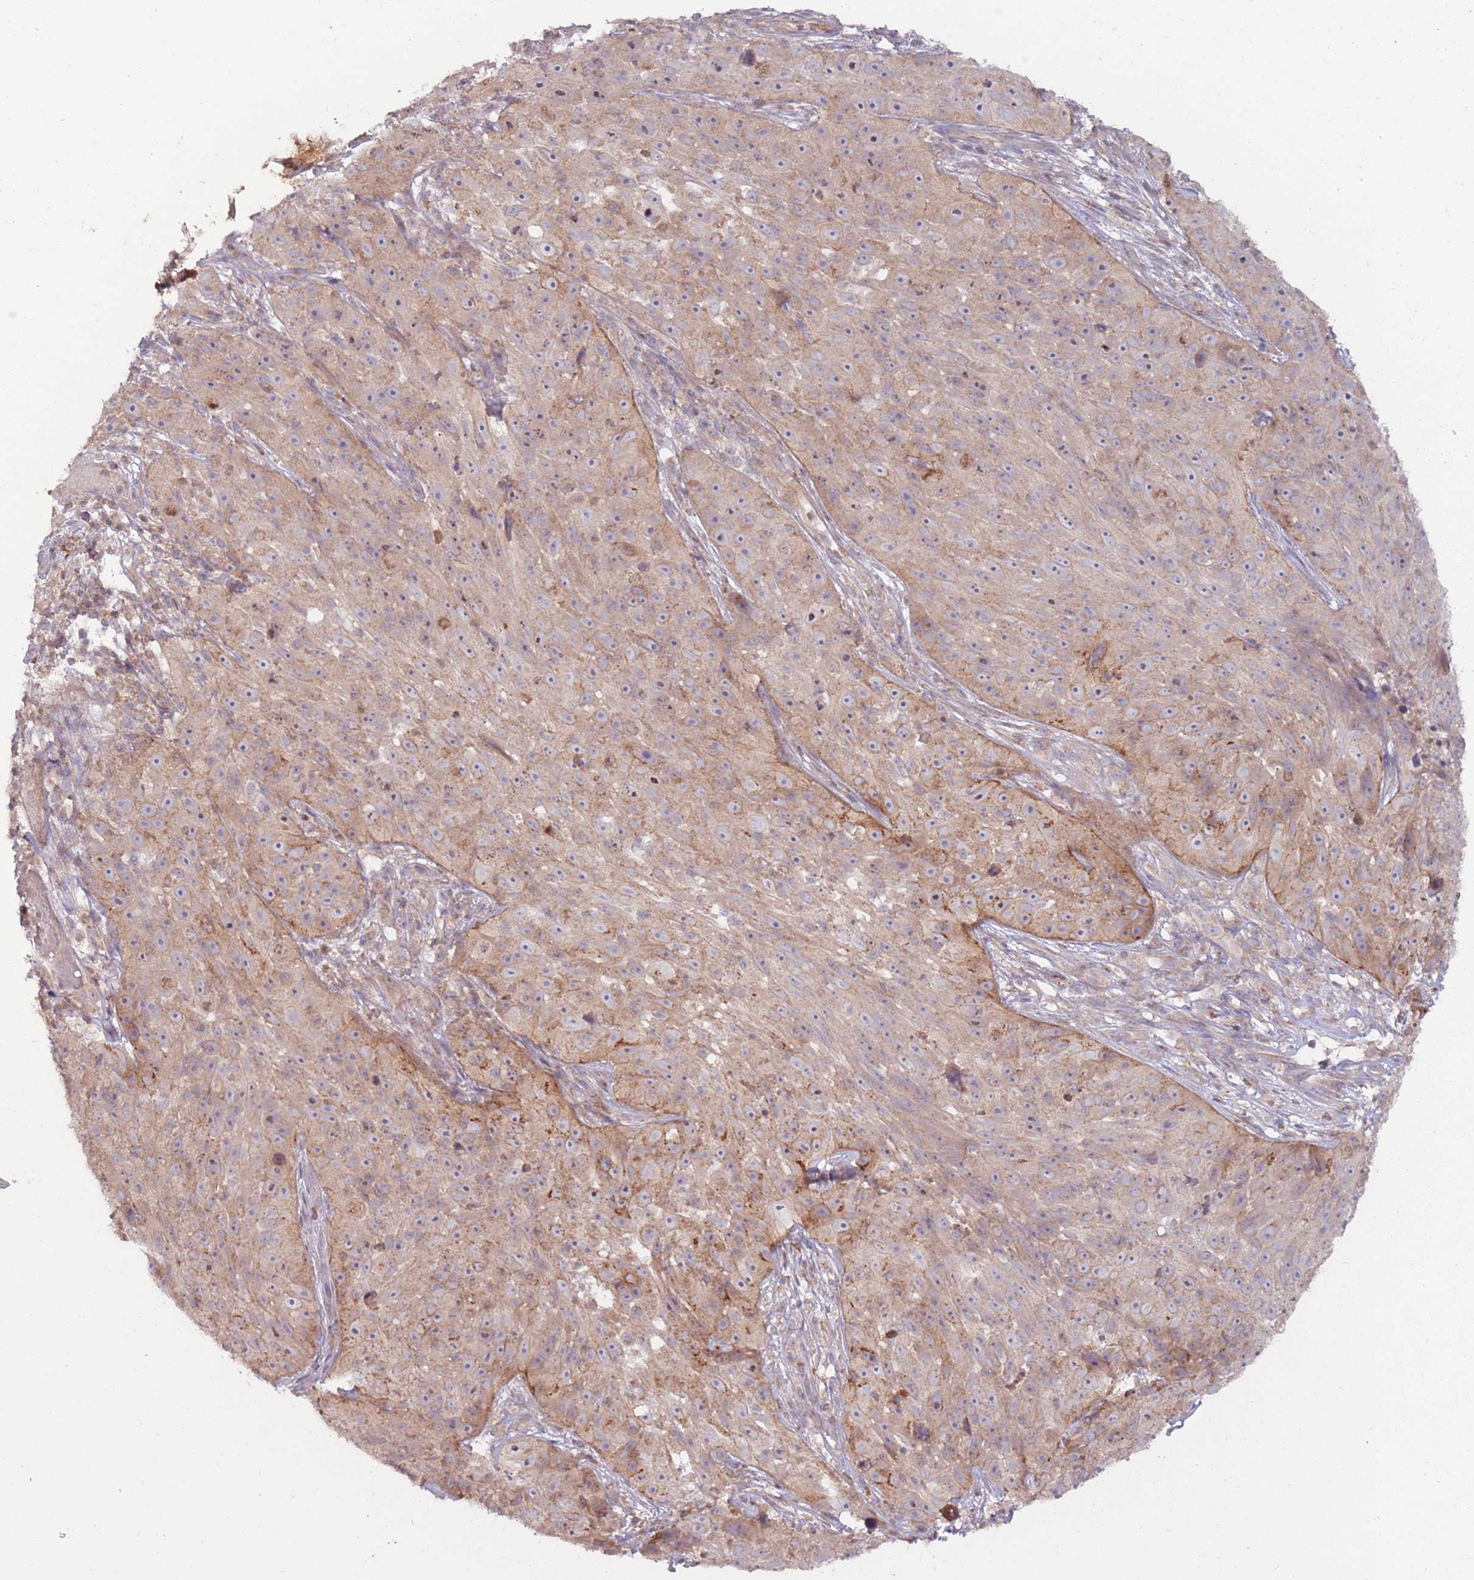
{"staining": {"intensity": "weak", "quantity": "25%-75%", "location": "cytoplasmic/membranous"}, "tissue": "skin cancer", "cell_type": "Tumor cells", "image_type": "cancer", "snomed": [{"axis": "morphology", "description": "Squamous cell carcinoma, NOS"}, {"axis": "topography", "description": "Skin"}], "caption": "Skin cancer was stained to show a protein in brown. There is low levels of weak cytoplasmic/membranous expression in about 25%-75% of tumor cells.", "gene": "DTD2", "patient": {"sex": "female", "age": 87}}